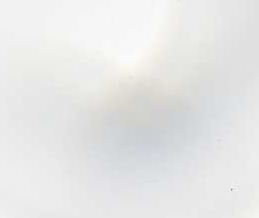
{"staining": {"intensity": "strong", "quantity": "25%-75%", "location": "cytoplasmic/membranous"}, "tissue": "prostate cancer", "cell_type": "Tumor cells", "image_type": "cancer", "snomed": [{"axis": "morphology", "description": "Adenocarcinoma, High grade"}, {"axis": "topography", "description": "Prostate"}], "caption": "Immunohistochemistry (DAB) staining of prostate cancer shows strong cytoplasmic/membranous protein positivity in about 25%-75% of tumor cells. Using DAB (brown) and hematoxylin (blue) stains, captured at high magnification using brightfield microscopy.", "gene": "PKIA", "patient": {"sex": "male", "age": 56}}